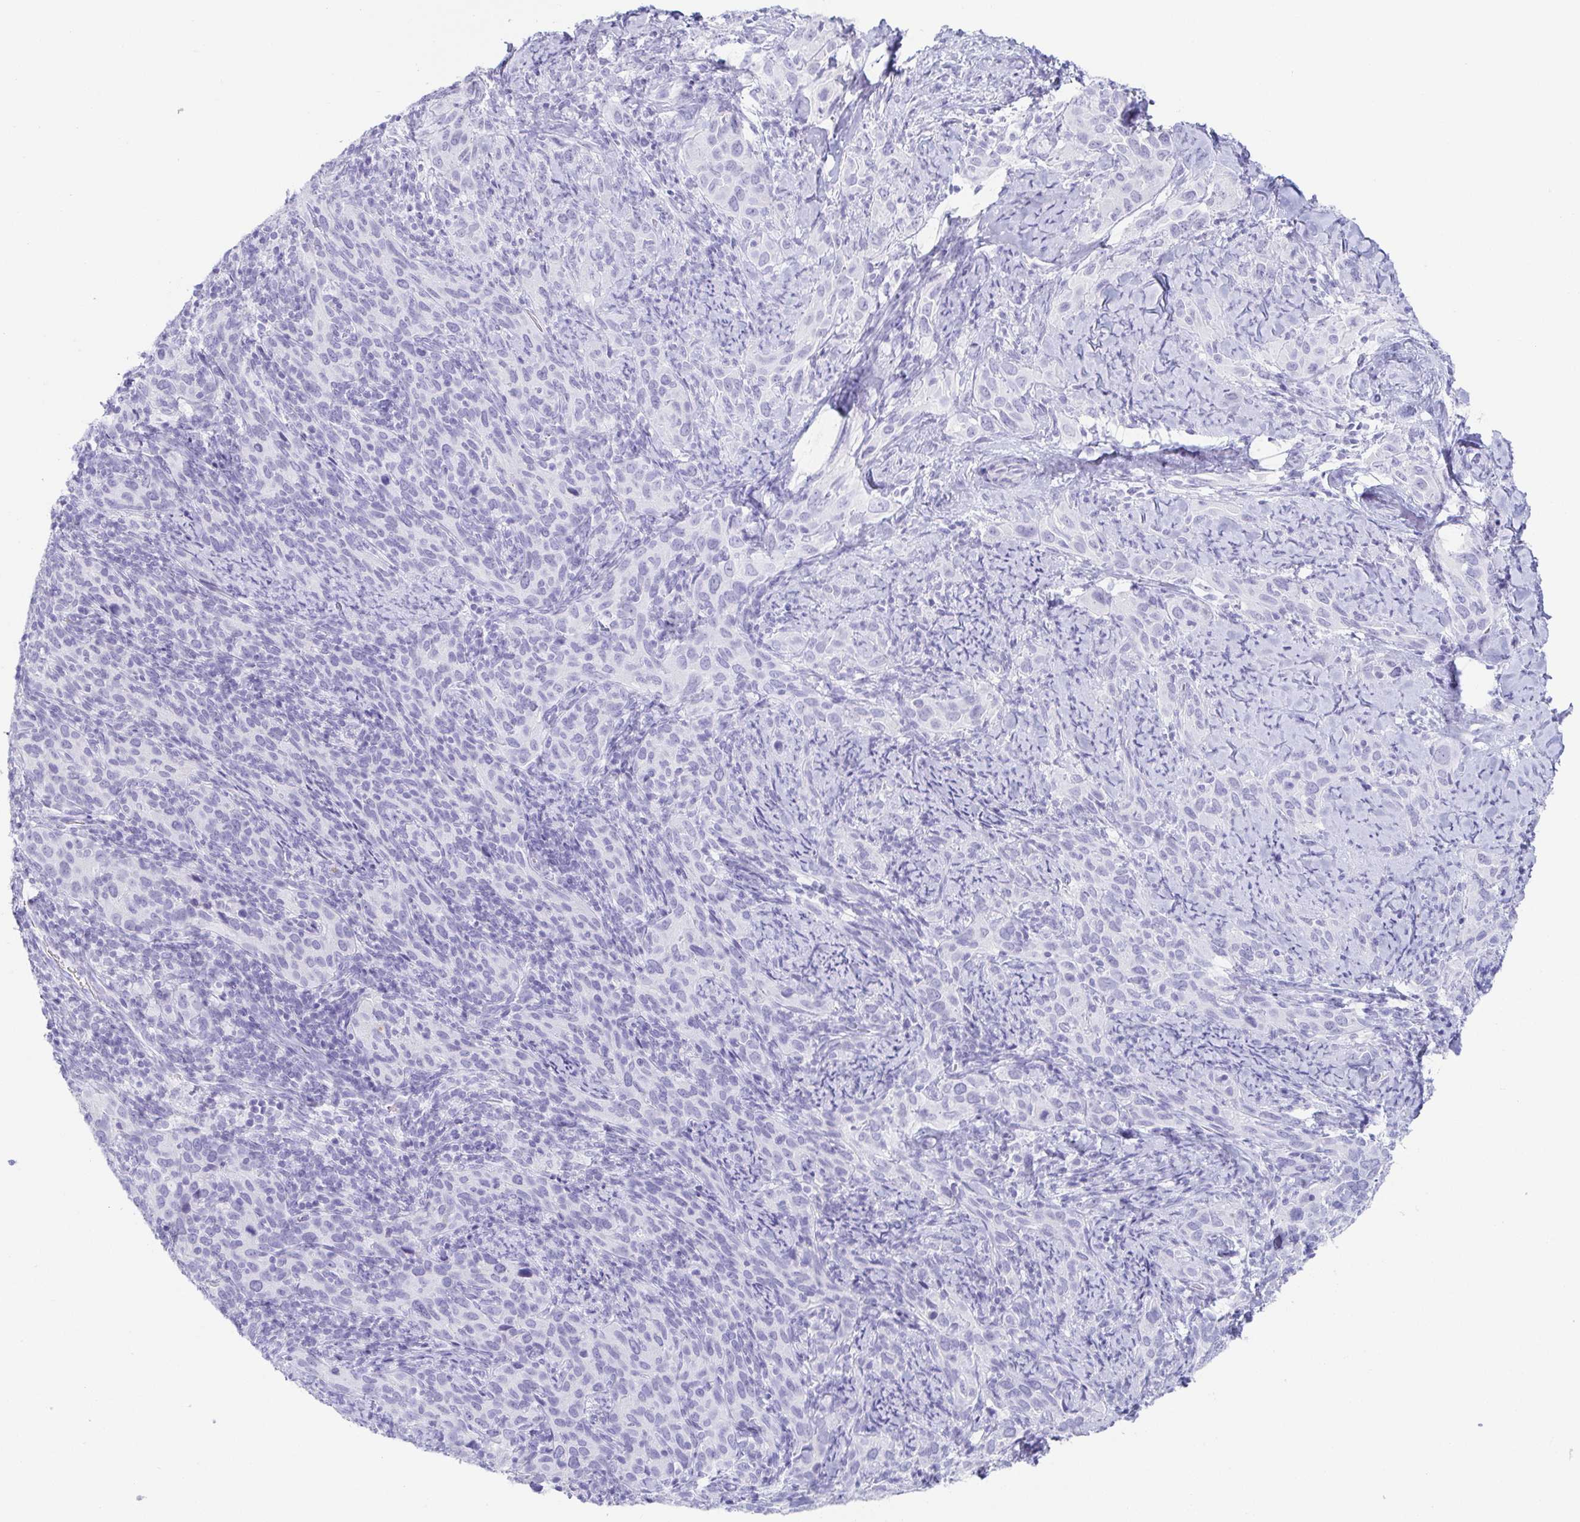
{"staining": {"intensity": "negative", "quantity": "none", "location": "none"}, "tissue": "cervical cancer", "cell_type": "Tumor cells", "image_type": "cancer", "snomed": [{"axis": "morphology", "description": "Squamous cell carcinoma, NOS"}, {"axis": "topography", "description": "Cervix"}], "caption": "Immunohistochemistry histopathology image of neoplastic tissue: human cervical cancer (squamous cell carcinoma) stained with DAB displays no significant protein staining in tumor cells. The staining is performed using DAB brown chromogen with nuclei counter-stained in using hematoxylin.", "gene": "ZG16B", "patient": {"sex": "female", "age": 51}}